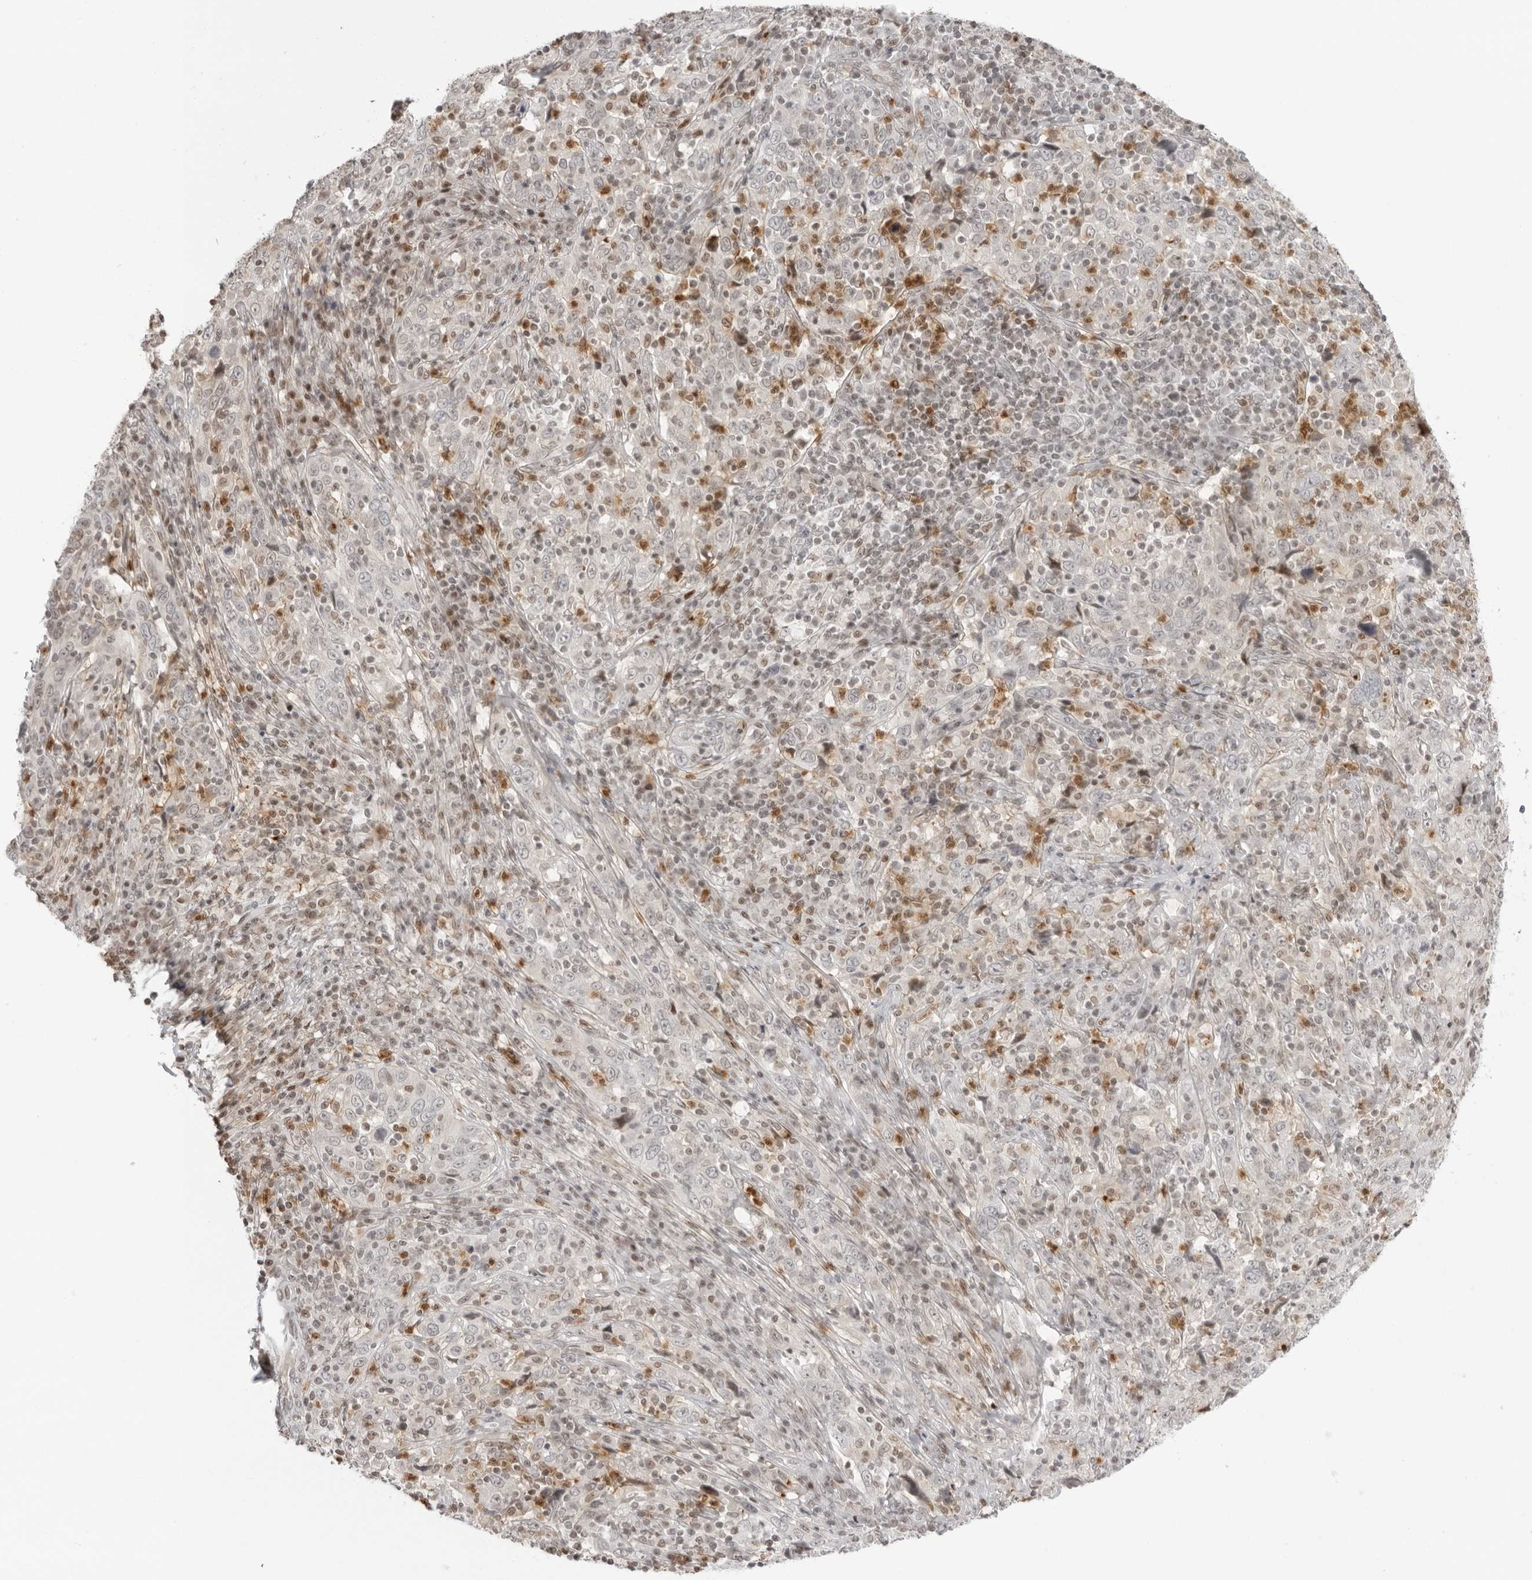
{"staining": {"intensity": "negative", "quantity": "none", "location": "none"}, "tissue": "cervical cancer", "cell_type": "Tumor cells", "image_type": "cancer", "snomed": [{"axis": "morphology", "description": "Squamous cell carcinoma, NOS"}, {"axis": "topography", "description": "Cervix"}], "caption": "Micrograph shows no significant protein positivity in tumor cells of cervical cancer (squamous cell carcinoma). (Immunohistochemistry, brightfield microscopy, high magnification).", "gene": "RNF146", "patient": {"sex": "female", "age": 46}}